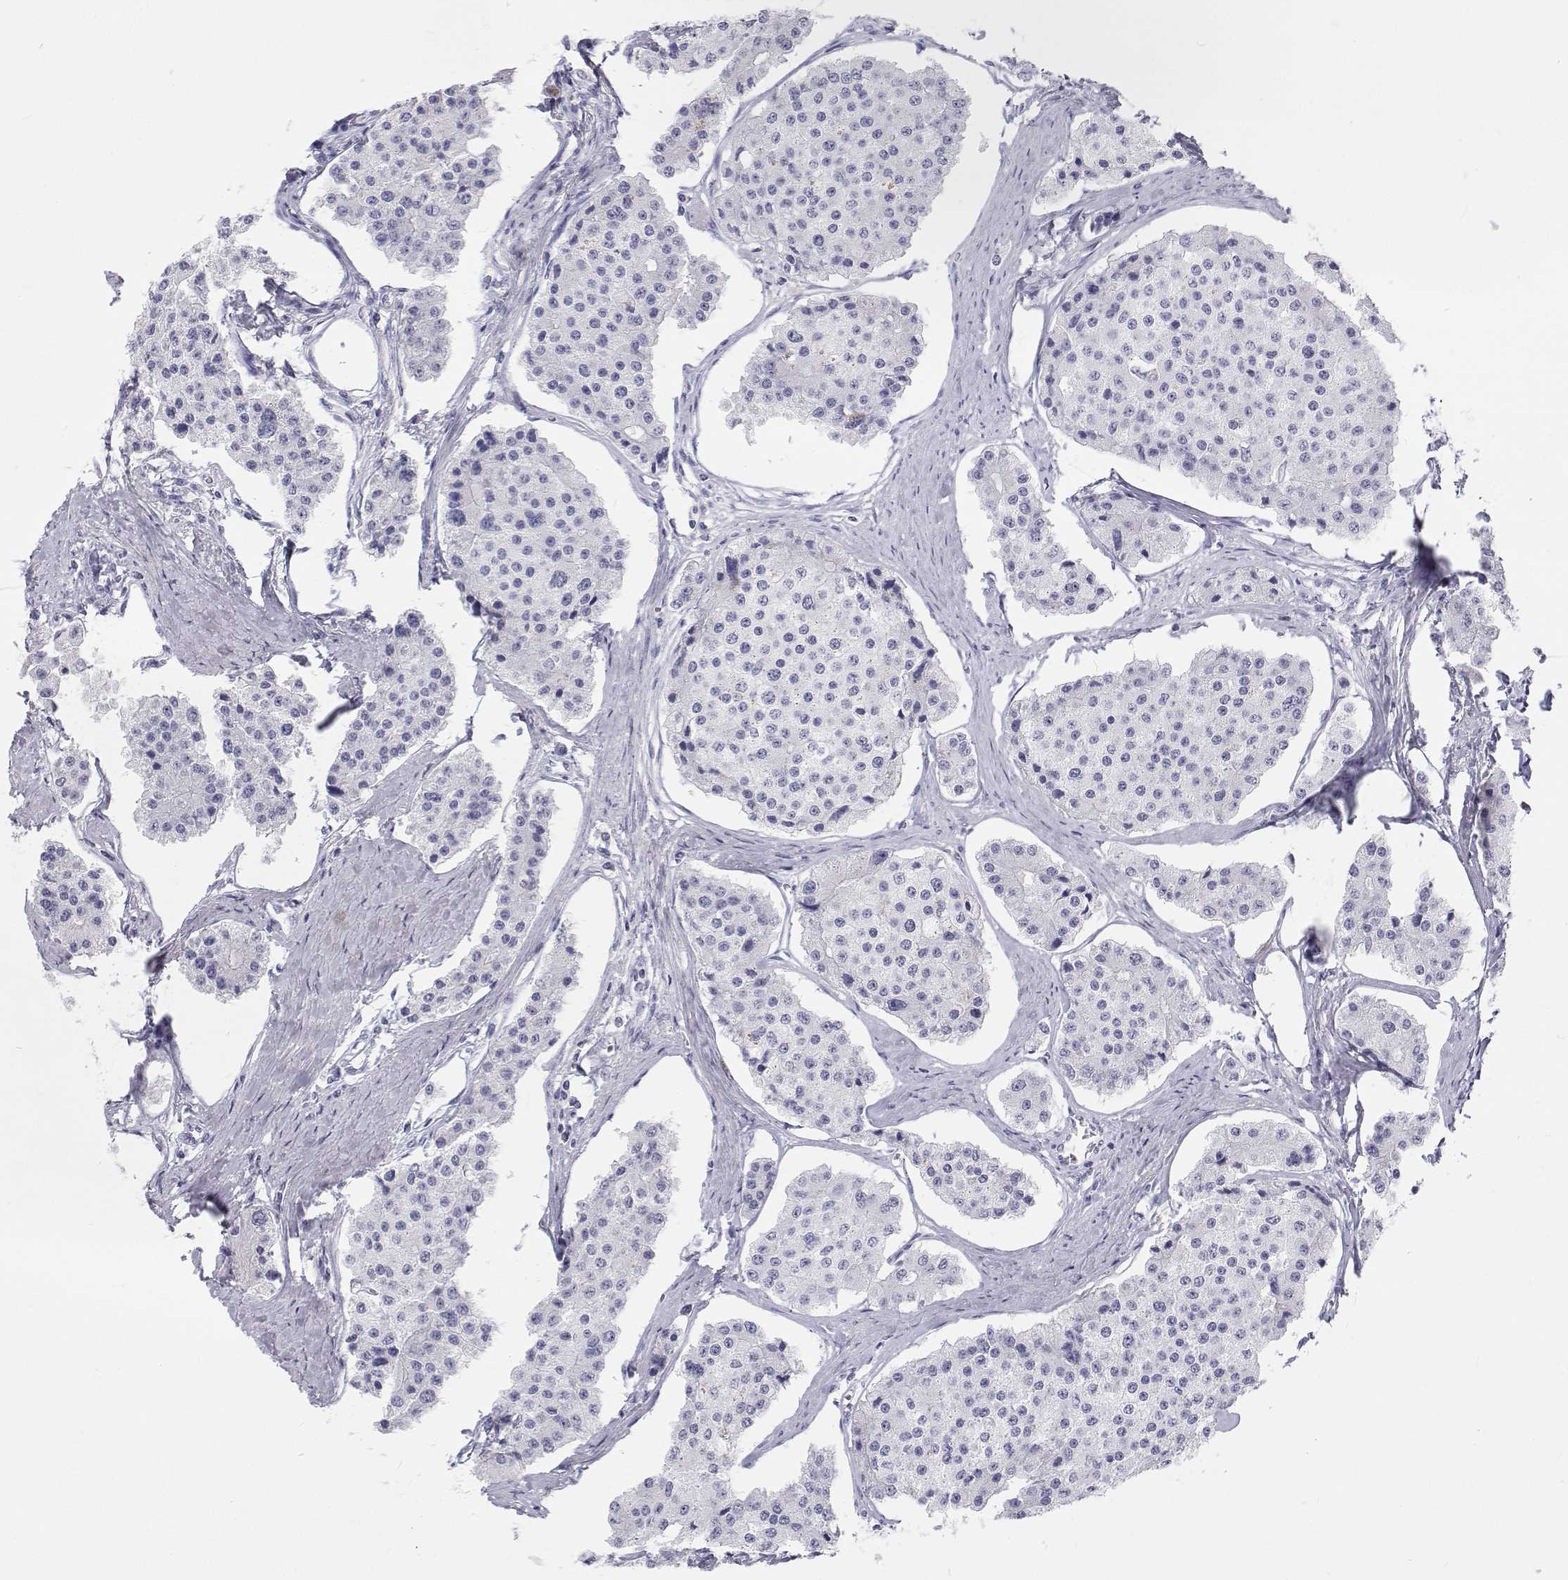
{"staining": {"intensity": "negative", "quantity": "none", "location": "none"}, "tissue": "carcinoid", "cell_type": "Tumor cells", "image_type": "cancer", "snomed": [{"axis": "morphology", "description": "Carcinoid, malignant, NOS"}, {"axis": "topography", "description": "Small intestine"}], "caption": "Immunohistochemical staining of malignant carcinoid demonstrates no significant expression in tumor cells.", "gene": "SFTPB", "patient": {"sex": "female", "age": 65}}